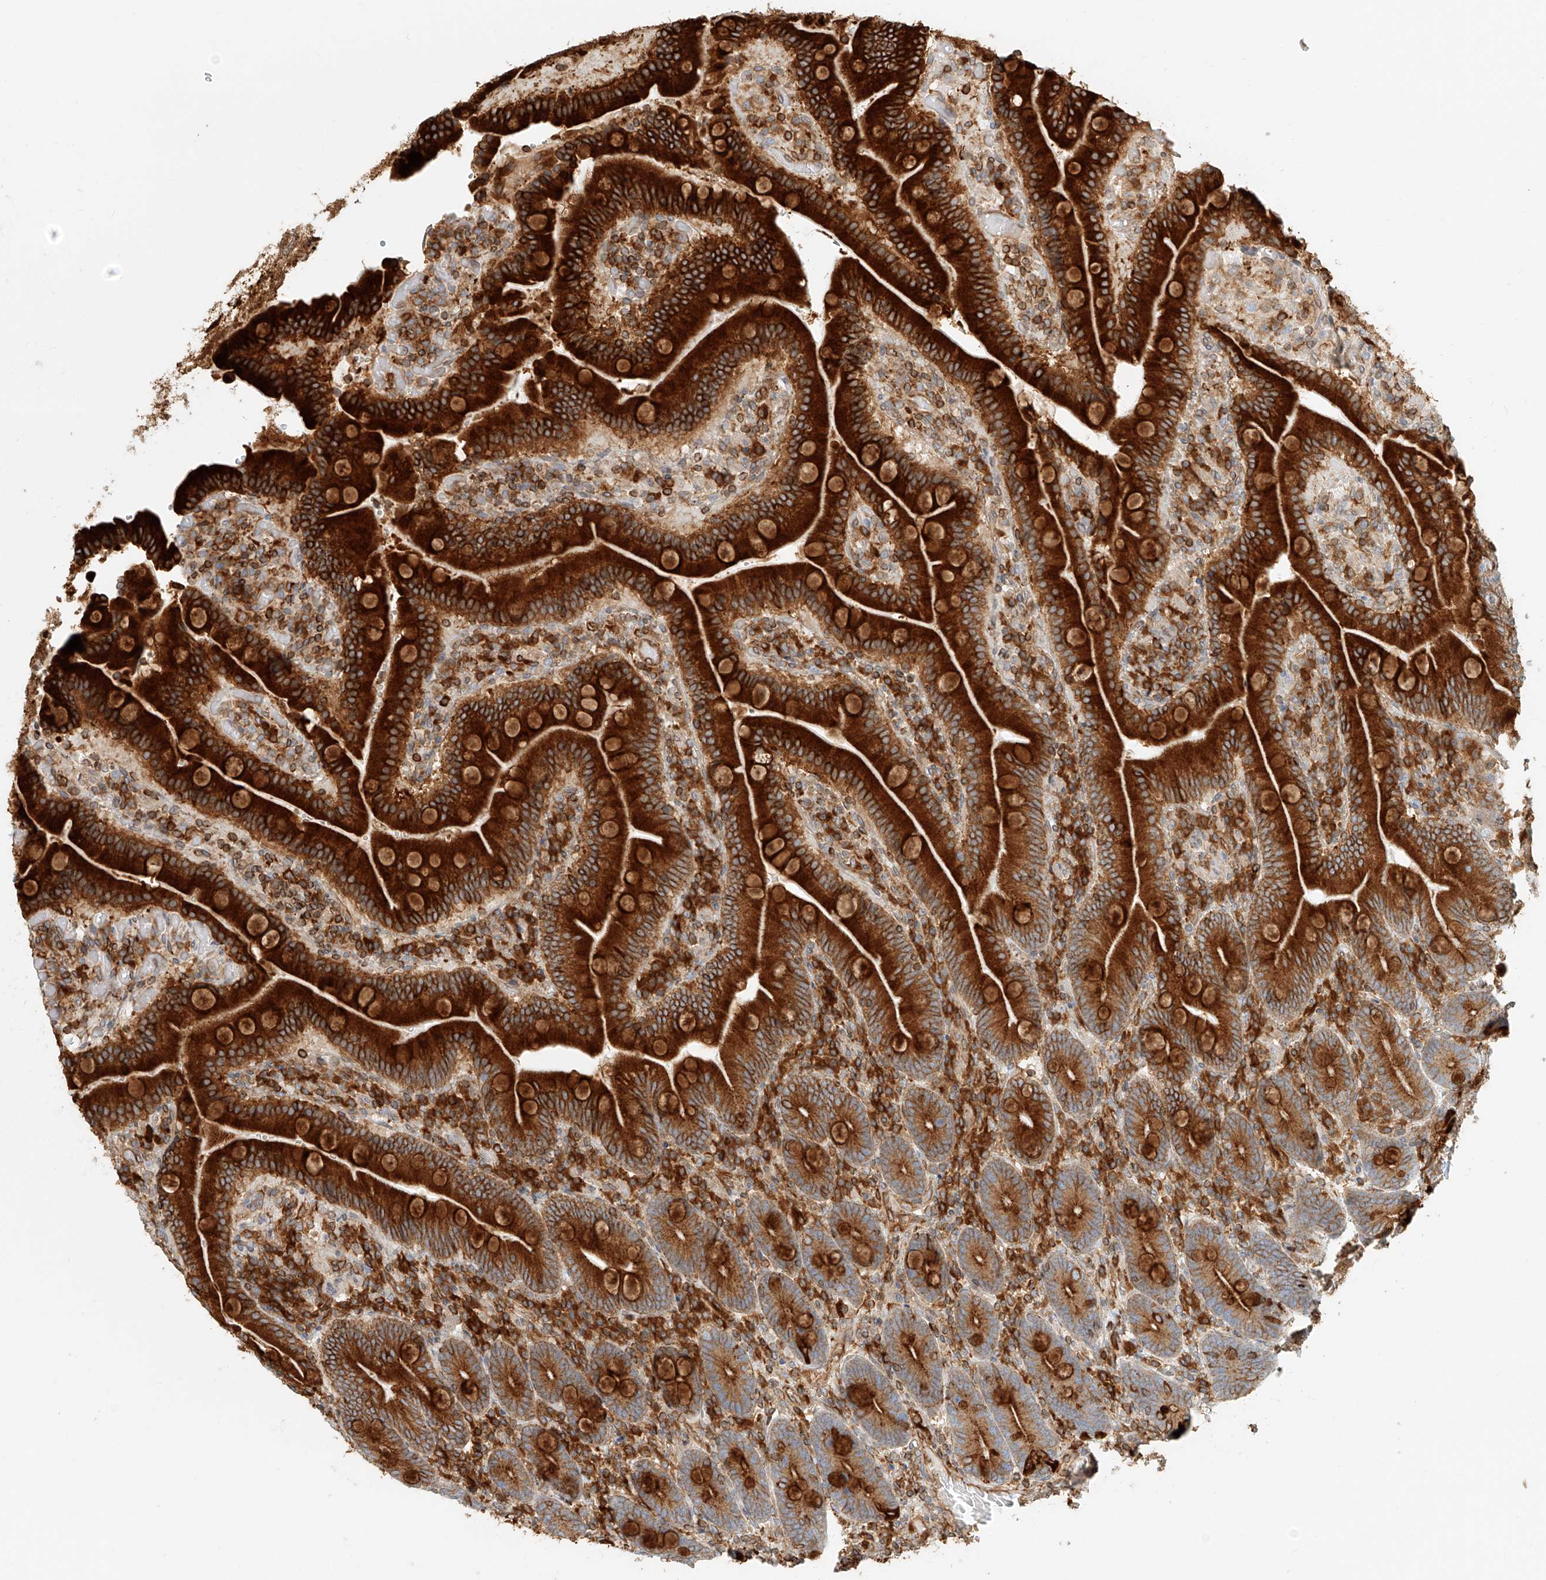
{"staining": {"intensity": "strong", "quantity": ">75%", "location": "cytoplasmic/membranous"}, "tissue": "duodenum", "cell_type": "Glandular cells", "image_type": "normal", "snomed": [{"axis": "morphology", "description": "Normal tissue, NOS"}, {"axis": "topography", "description": "Duodenum"}], "caption": "Immunohistochemical staining of benign human duodenum exhibits strong cytoplasmic/membranous protein positivity in approximately >75% of glandular cells.", "gene": "DHRS7", "patient": {"sex": "female", "age": 62}}